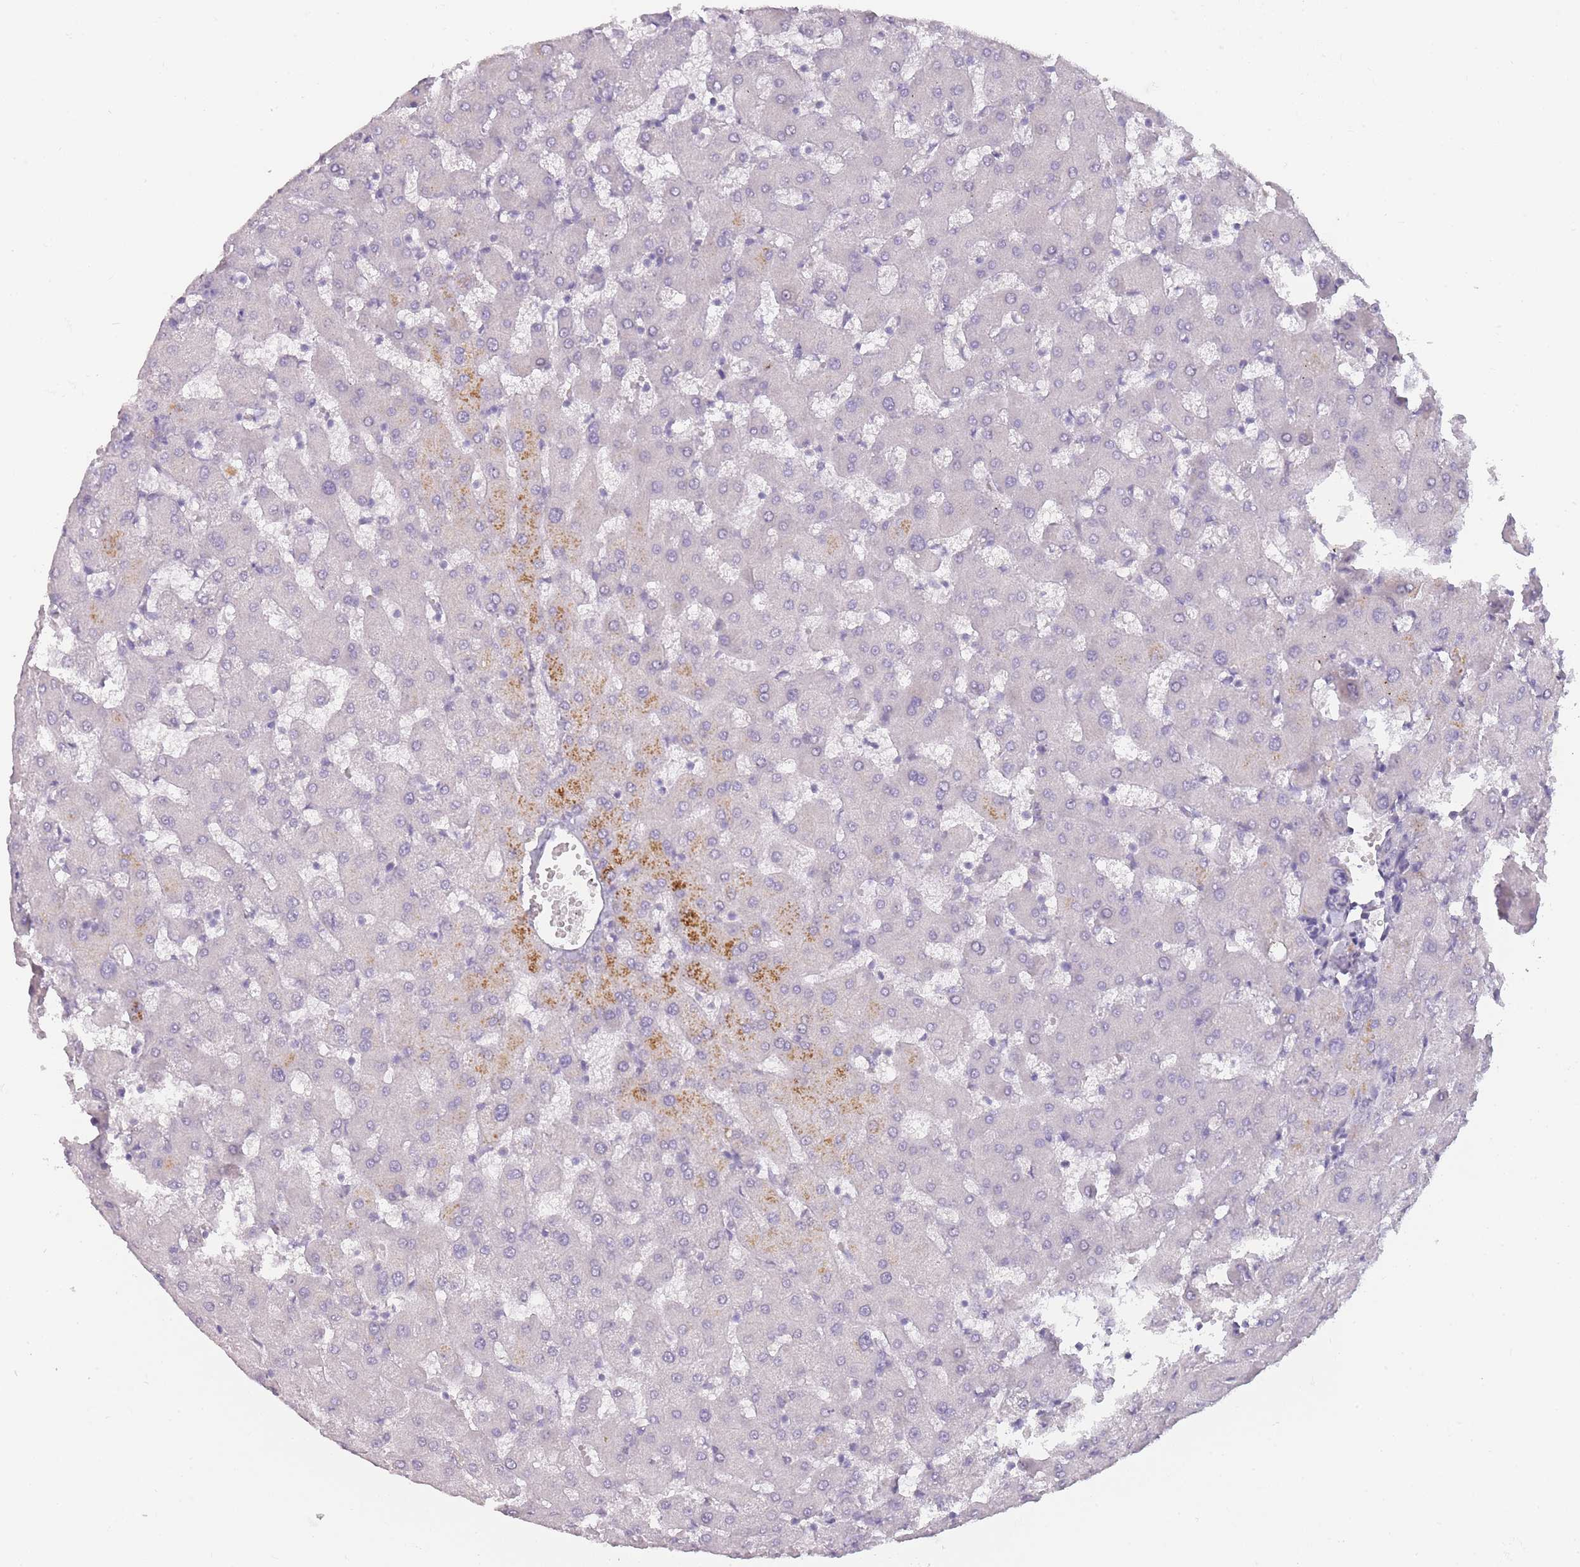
{"staining": {"intensity": "negative", "quantity": "none", "location": "none"}, "tissue": "liver", "cell_type": "Cholangiocytes", "image_type": "normal", "snomed": [{"axis": "morphology", "description": "Normal tissue, NOS"}, {"axis": "topography", "description": "Liver"}], "caption": "An immunohistochemistry (IHC) photomicrograph of benign liver is shown. There is no staining in cholangiocytes of liver. (DAB immunohistochemistry (IHC) visualized using brightfield microscopy, high magnification).", "gene": "INS", "patient": {"sex": "female", "age": 63}}